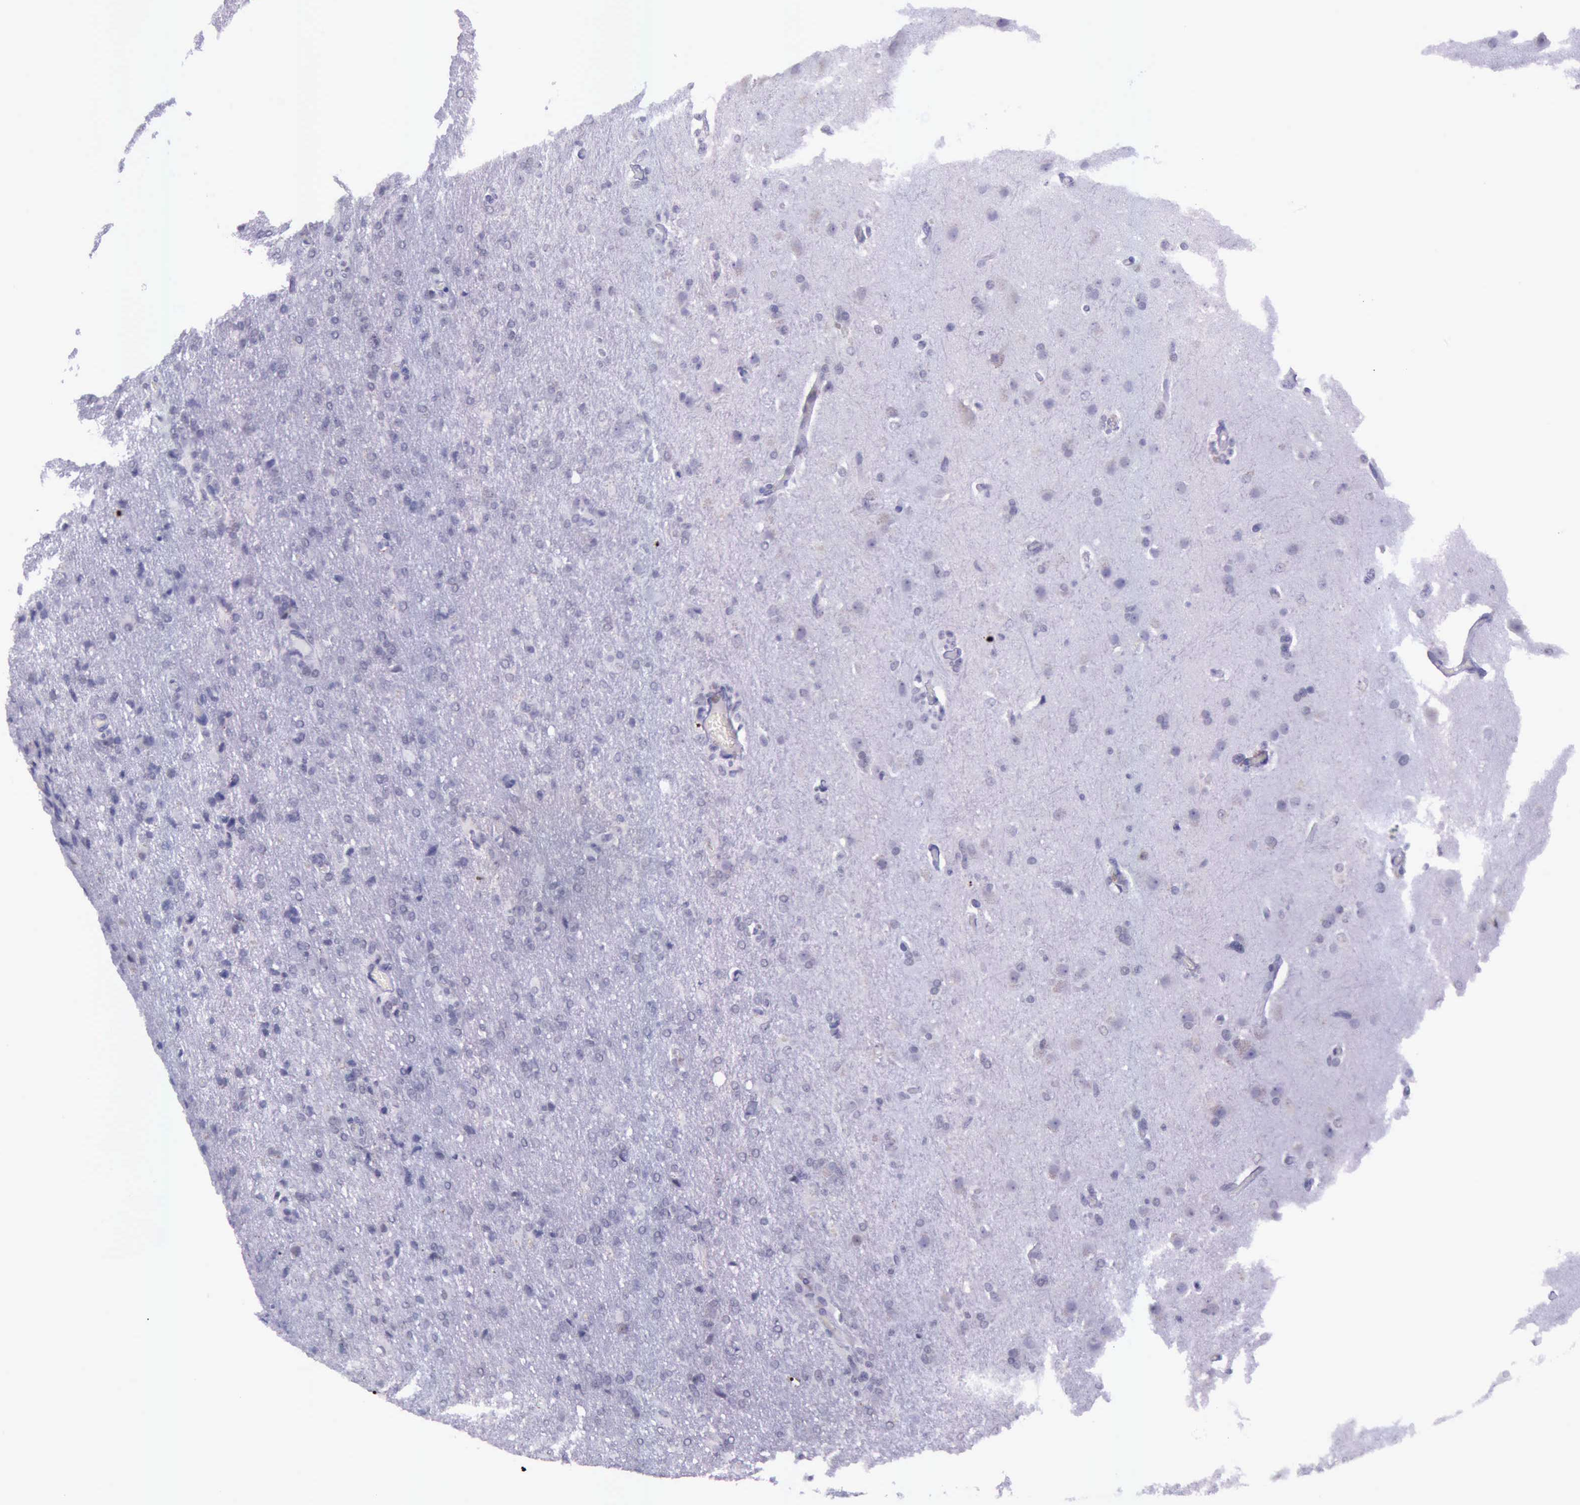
{"staining": {"intensity": "strong", "quantity": "<25%", "location": "nuclear"}, "tissue": "glioma", "cell_type": "Tumor cells", "image_type": "cancer", "snomed": [{"axis": "morphology", "description": "Glioma, malignant, High grade"}, {"axis": "topography", "description": "Brain"}], "caption": "A brown stain shows strong nuclear expression of a protein in malignant glioma (high-grade) tumor cells.", "gene": "PARP1", "patient": {"sex": "male", "age": 68}}